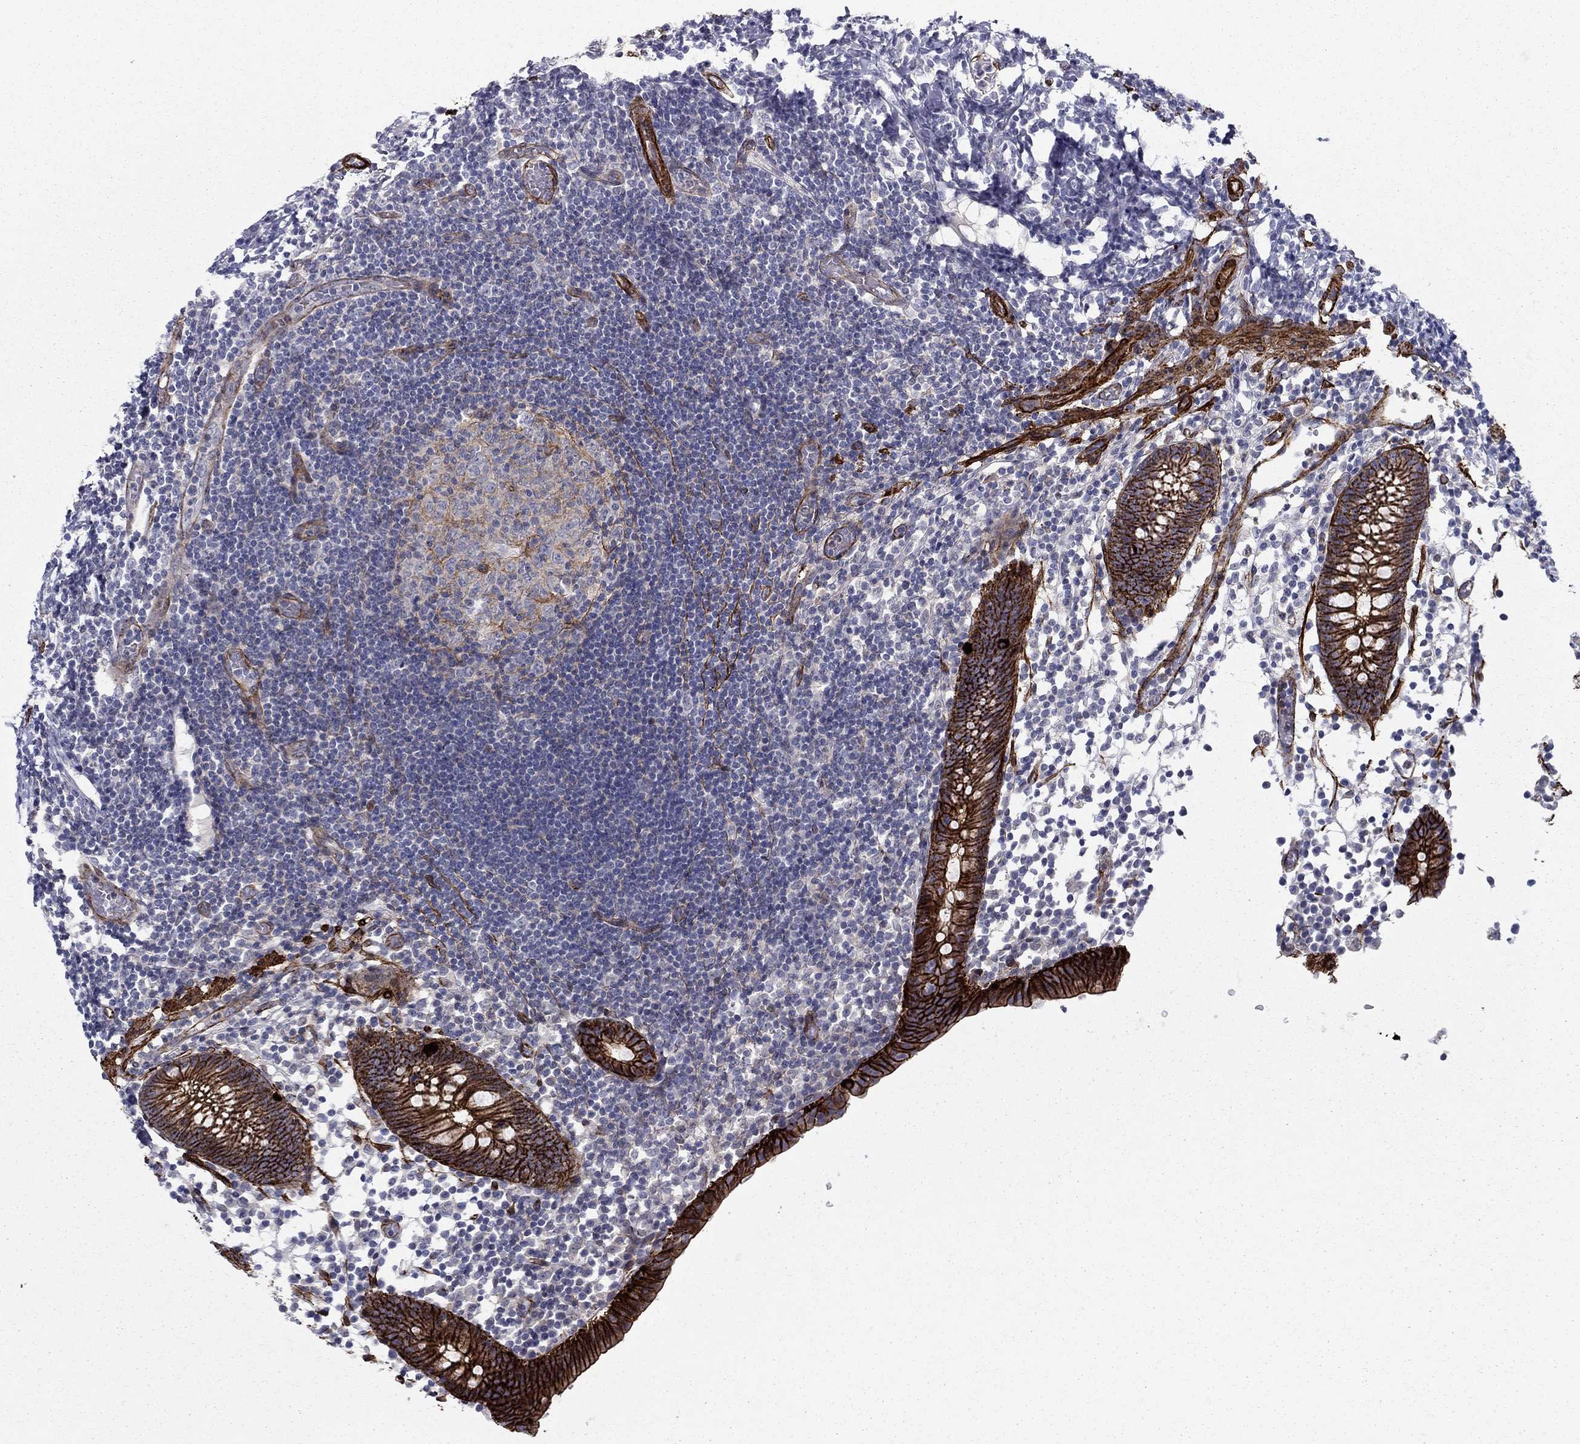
{"staining": {"intensity": "strong", "quantity": ">75%", "location": "cytoplasmic/membranous"}, "tissue": "appendix", "cell_type": "Glandular cells", "image_type": "normal", "snomed": [{"axis": "morphology", "description": "Normal tissue, NOS"}, {"axis": "topography", "description": "Appendix"}], "caption": "Immunohistochemical staining of benign human appendix displays high levels of strong cytoplasmic/membranous expression in about >75% of glandular cells.", "gene": "KRBA1", "patient": {"sex": "female", "age": 40}}